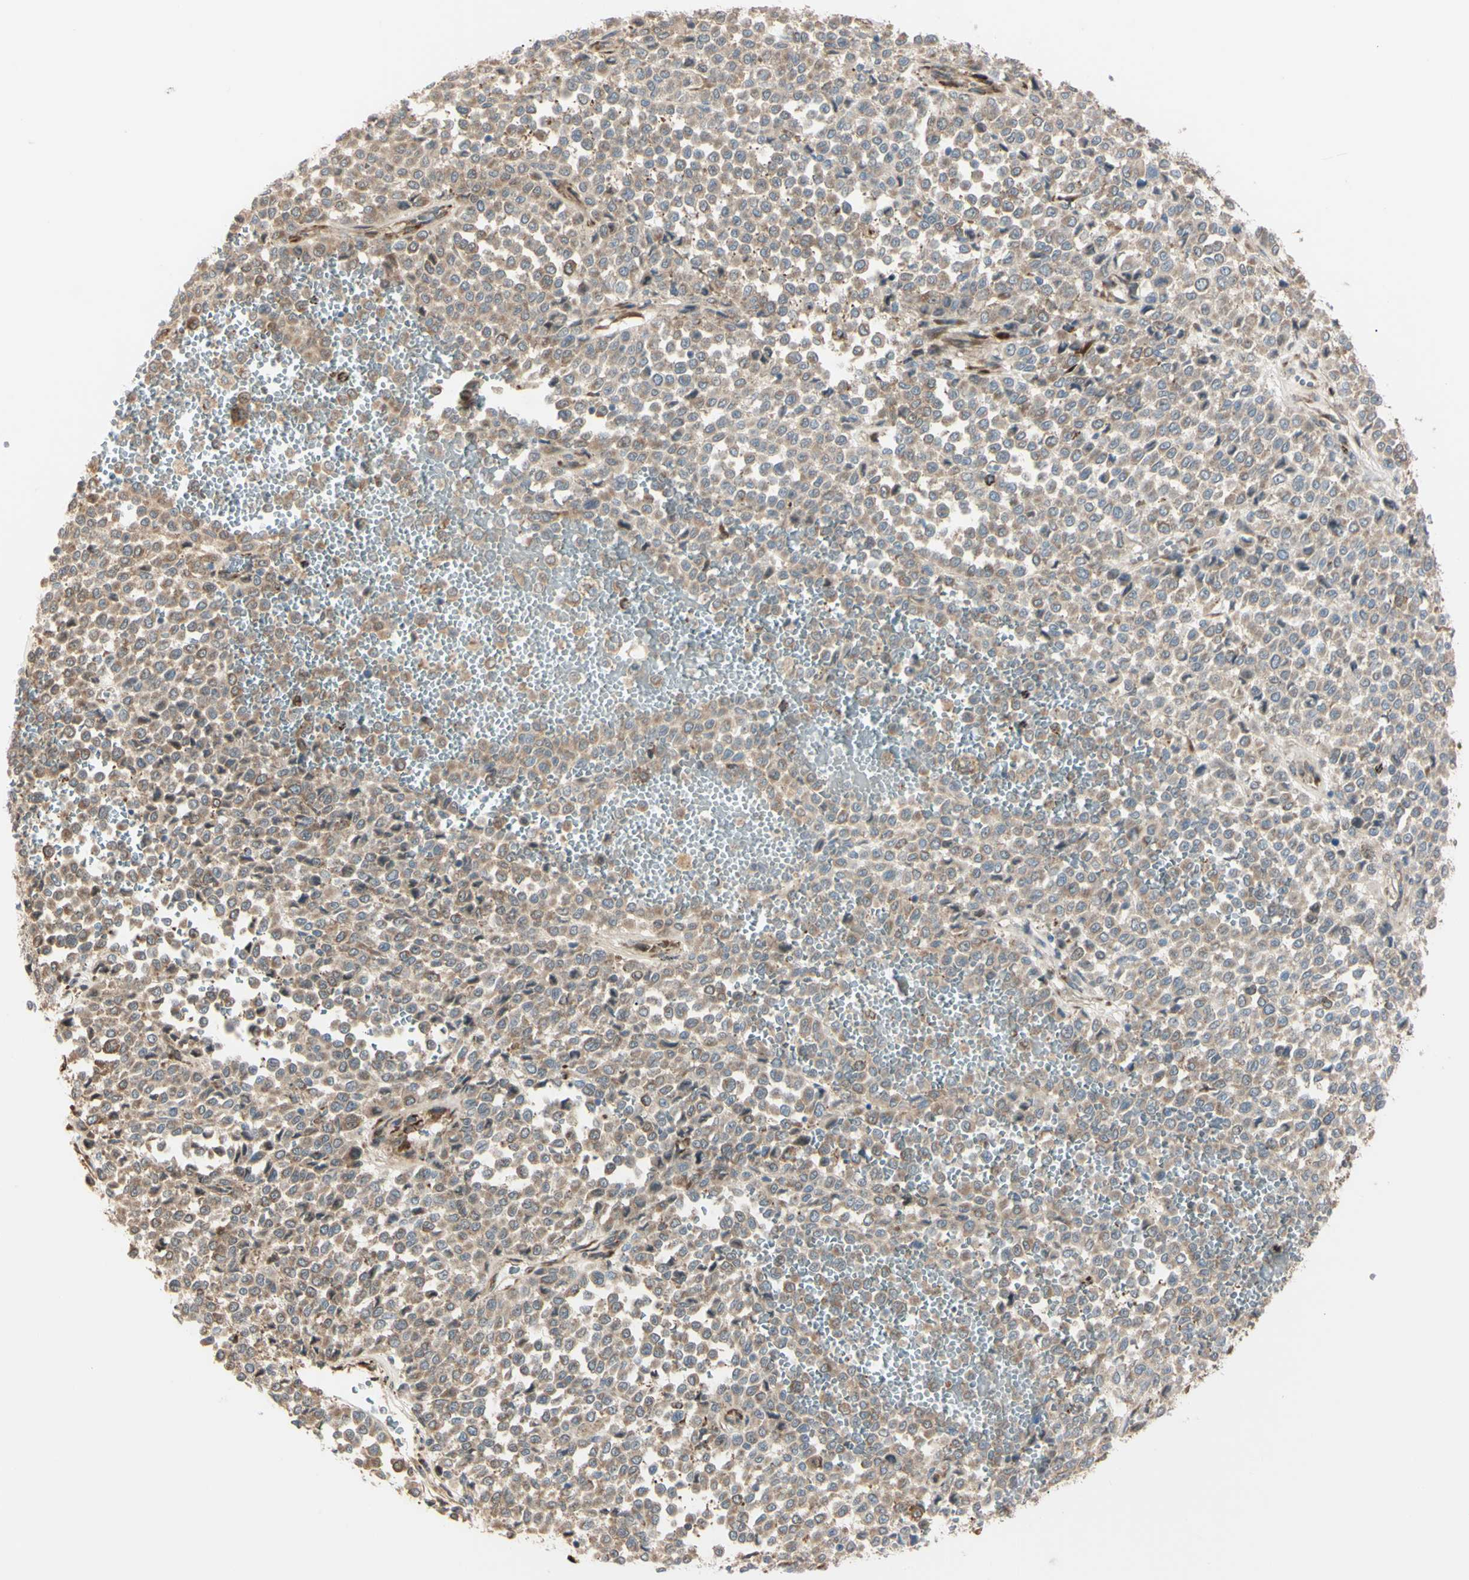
{"staining": {"intensity": "weak", "quantity": ">75%", "location": "cytoplasmic/membranous"}, "tissue": "melanoma", "cell_type": "Tumor cells", "image_type": "cancer", "snomed": [{"axis": "morphology", "description": "Malignant melanoma, Metastatic site"}, {"axis": "topography", "description": "Pancreas"}], "caption": "Immunohistochemical staining of malignant melanoma (metastatic site) shows weak cytoplasmic/membranous protein staining in approximately >75% of tumor cells.", "gene": "EIF5A", "patient": {"sex": "female", "age": 30}}